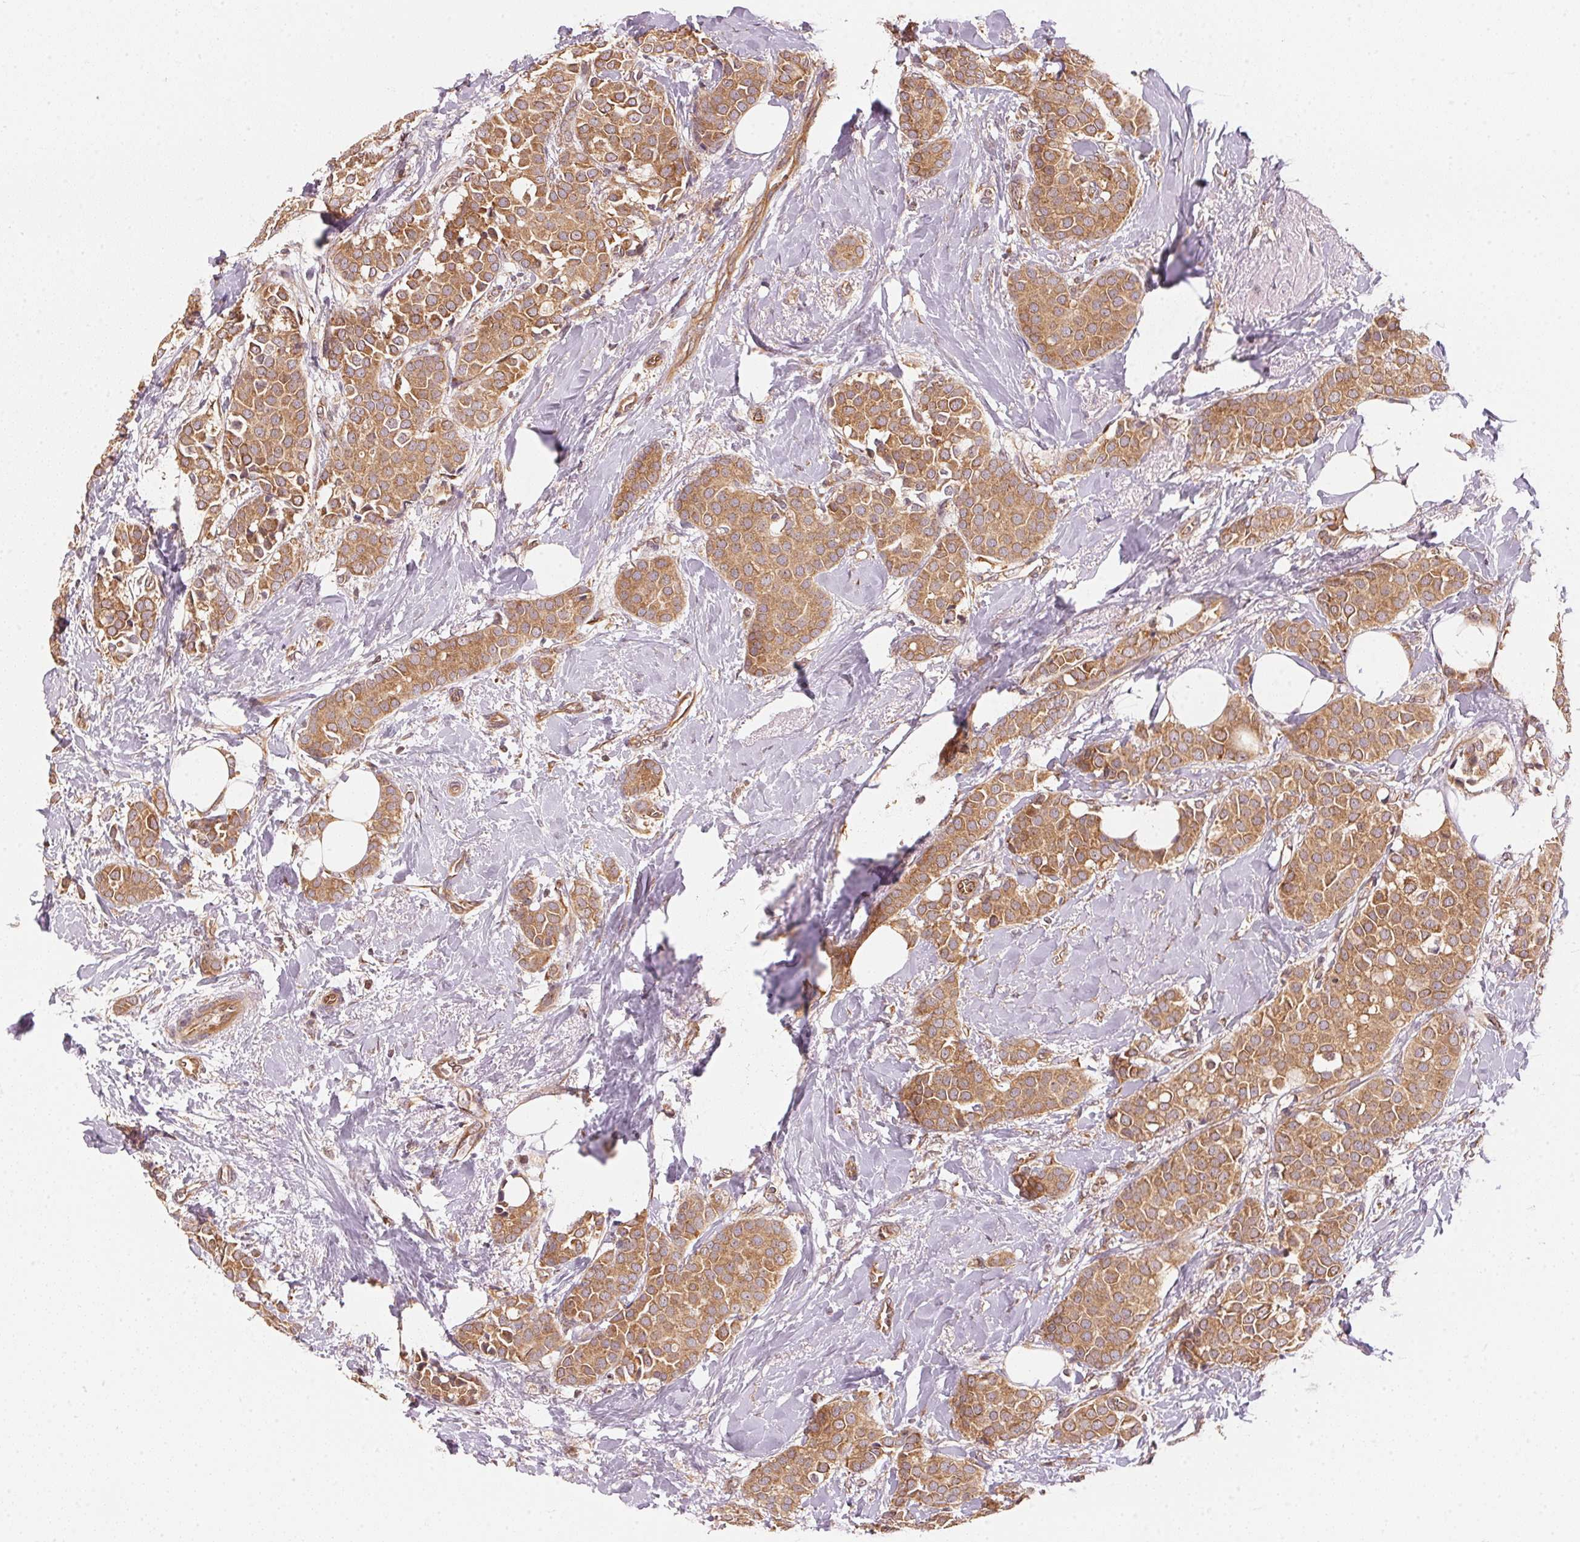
{"staining": {"intensity": "moderate", "quantity": ">75%", "location": "cytoplasmic/membranous"}, "tissue": "breast cancer", "cell_type": "Tumor cells", "image_type": "cancer", "snomed": [{"axis": "morphology", "description": "Duct carcinoma"}, {"axis": "topography", "description": "Breast"}], "caption": "IHC of human breast cancer demonstrates medium levels of moderate cytoplasmic/membranous expression in approximately >75% of tumor cells. The protein of interest is shown in brown color, while the nuclei are stained blue.", "gene": "STRN4", "patient": {"sex": "female", "age": 79}}